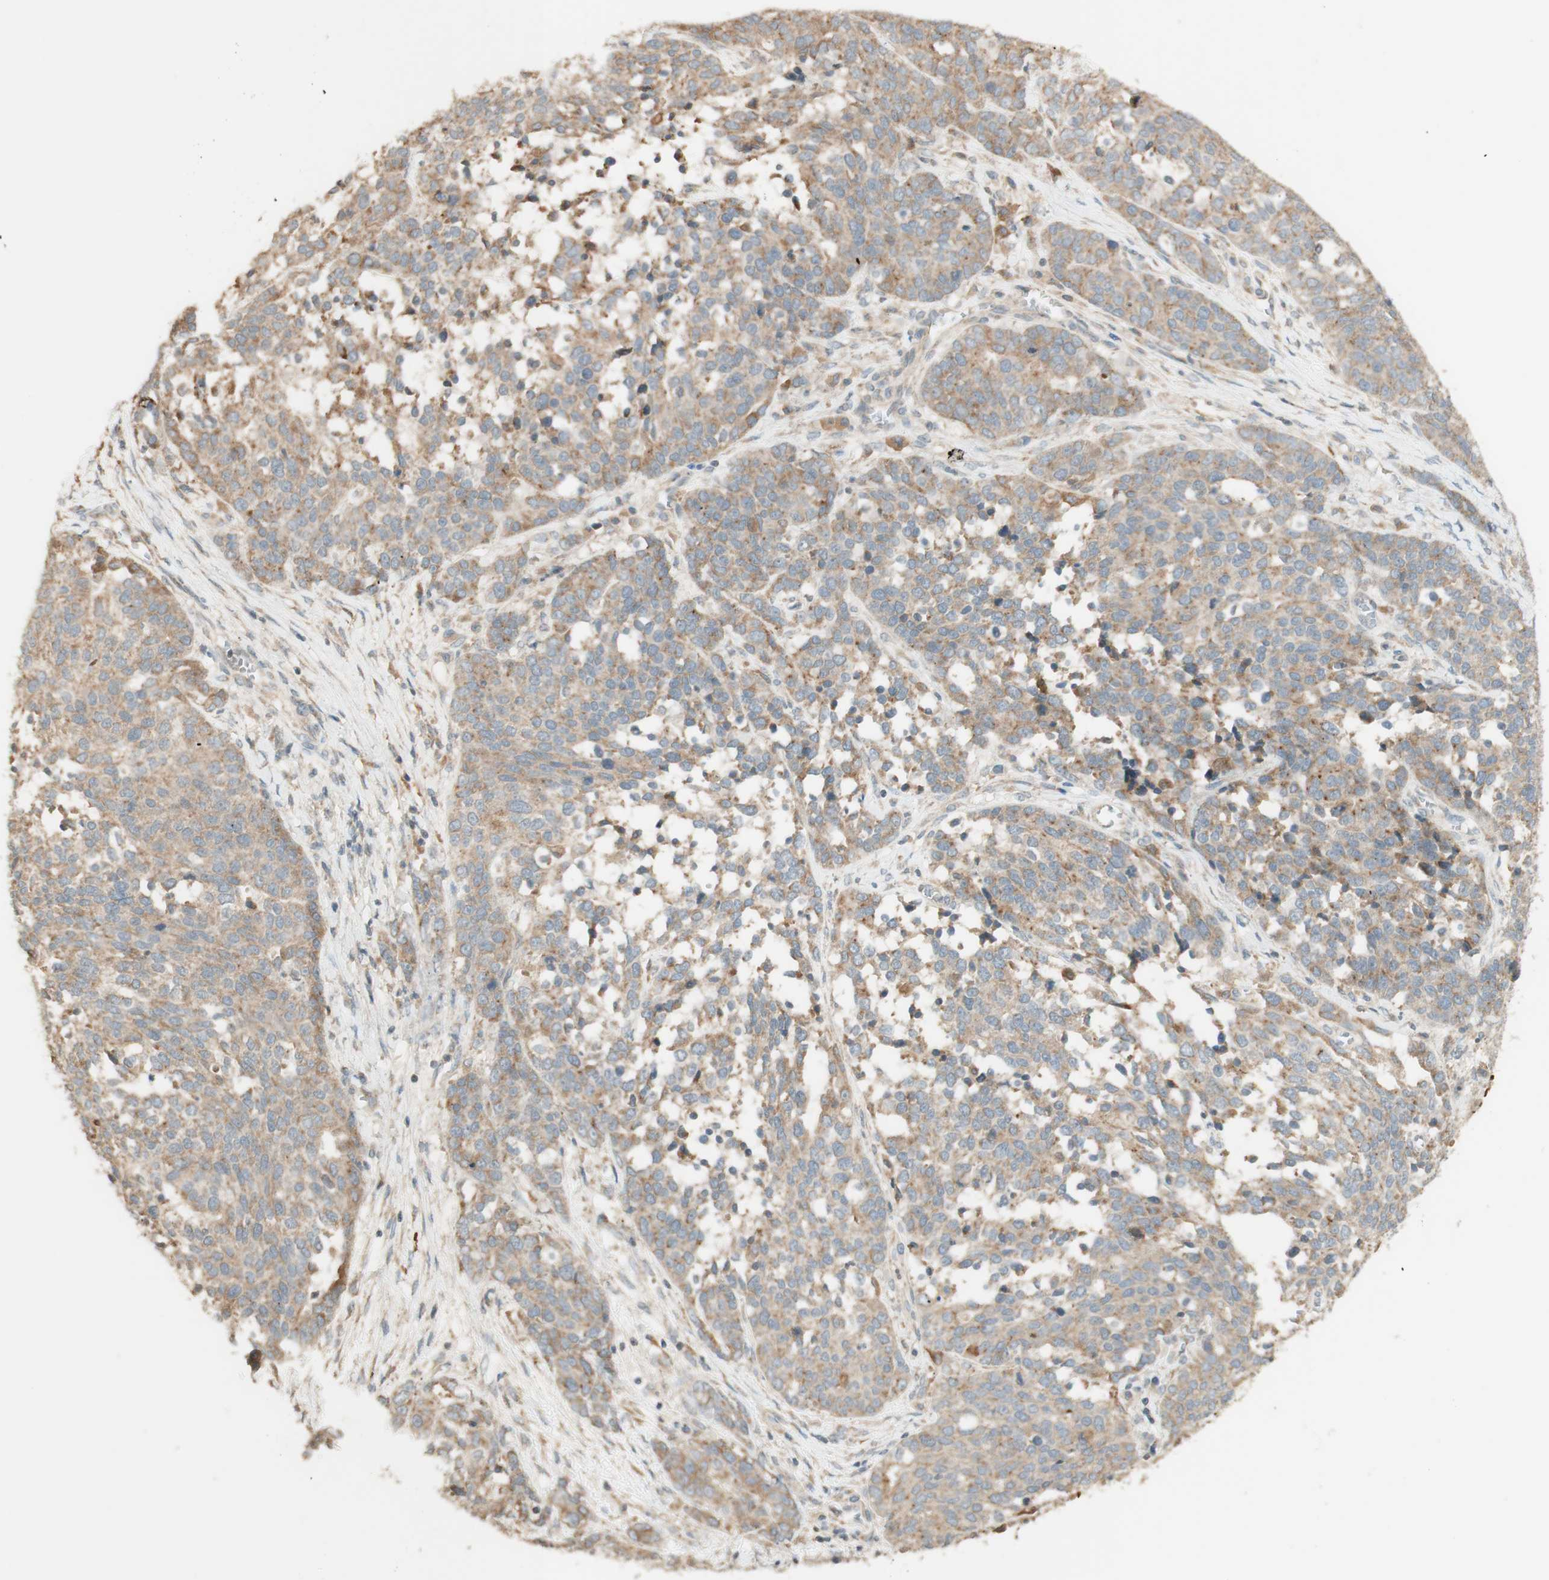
{"staining": {"intensity": "weak", "quantity": ">75%", "location": "cytoplasmic/membranous"}, "tissue": "ovarian cancer", "cell_type": "Tumor cells", "image_type": "cancer", "snomed": [{"axis": "morphology", "description": "Cystadenocarcinoma, serous, NOS"}, {"axis": "topography", "description": "Ovary"}], "caption": "Serous cystadenocarcinoma (ovarian) stained with immunohistochemistry (IHC) displays weak cytoplasmic/membranous expression in approximately >75% of tumor cells.", "gene": "CLCN2", "patient": {"sex": "female", "age": 44}}